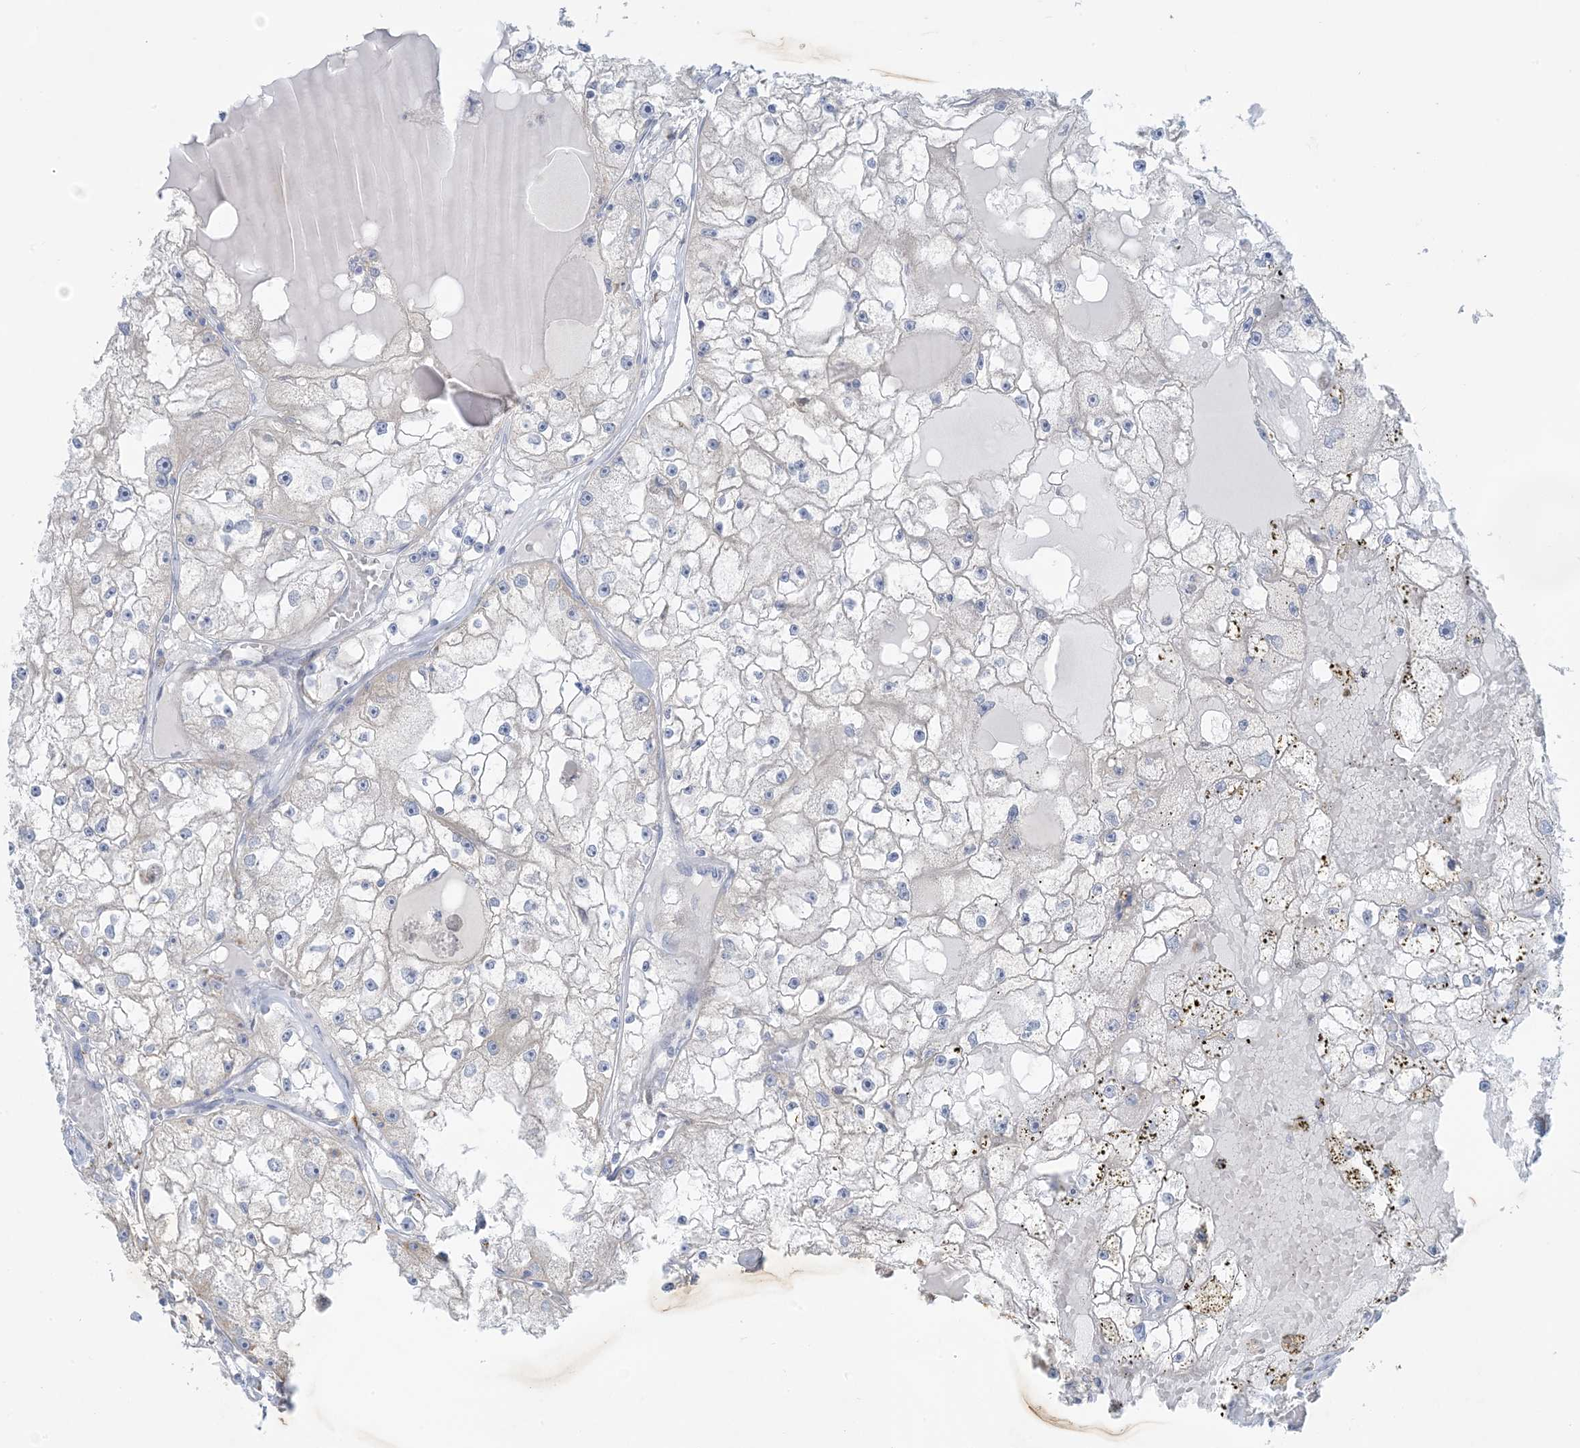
{"staining": {"intensity": "negative", "quantity": "none", "location": "none"}, "tissue": "renal cancer", "cell_type": "Tumor cells", "image_type": "cancer", "snomed": [{"axis": "morphology", "description": "Adenocarcinoma, NOS"}, {"axis": "topography", "description": "Kidney"}], "caption": "Renal cancer (adenocarcinoma) stained for a protein using immunohistochemistry (IHC) reveals no expression tumor cells.", "gene": "ZDHHC4", "patient": {"sex": "male", "age": 56}}